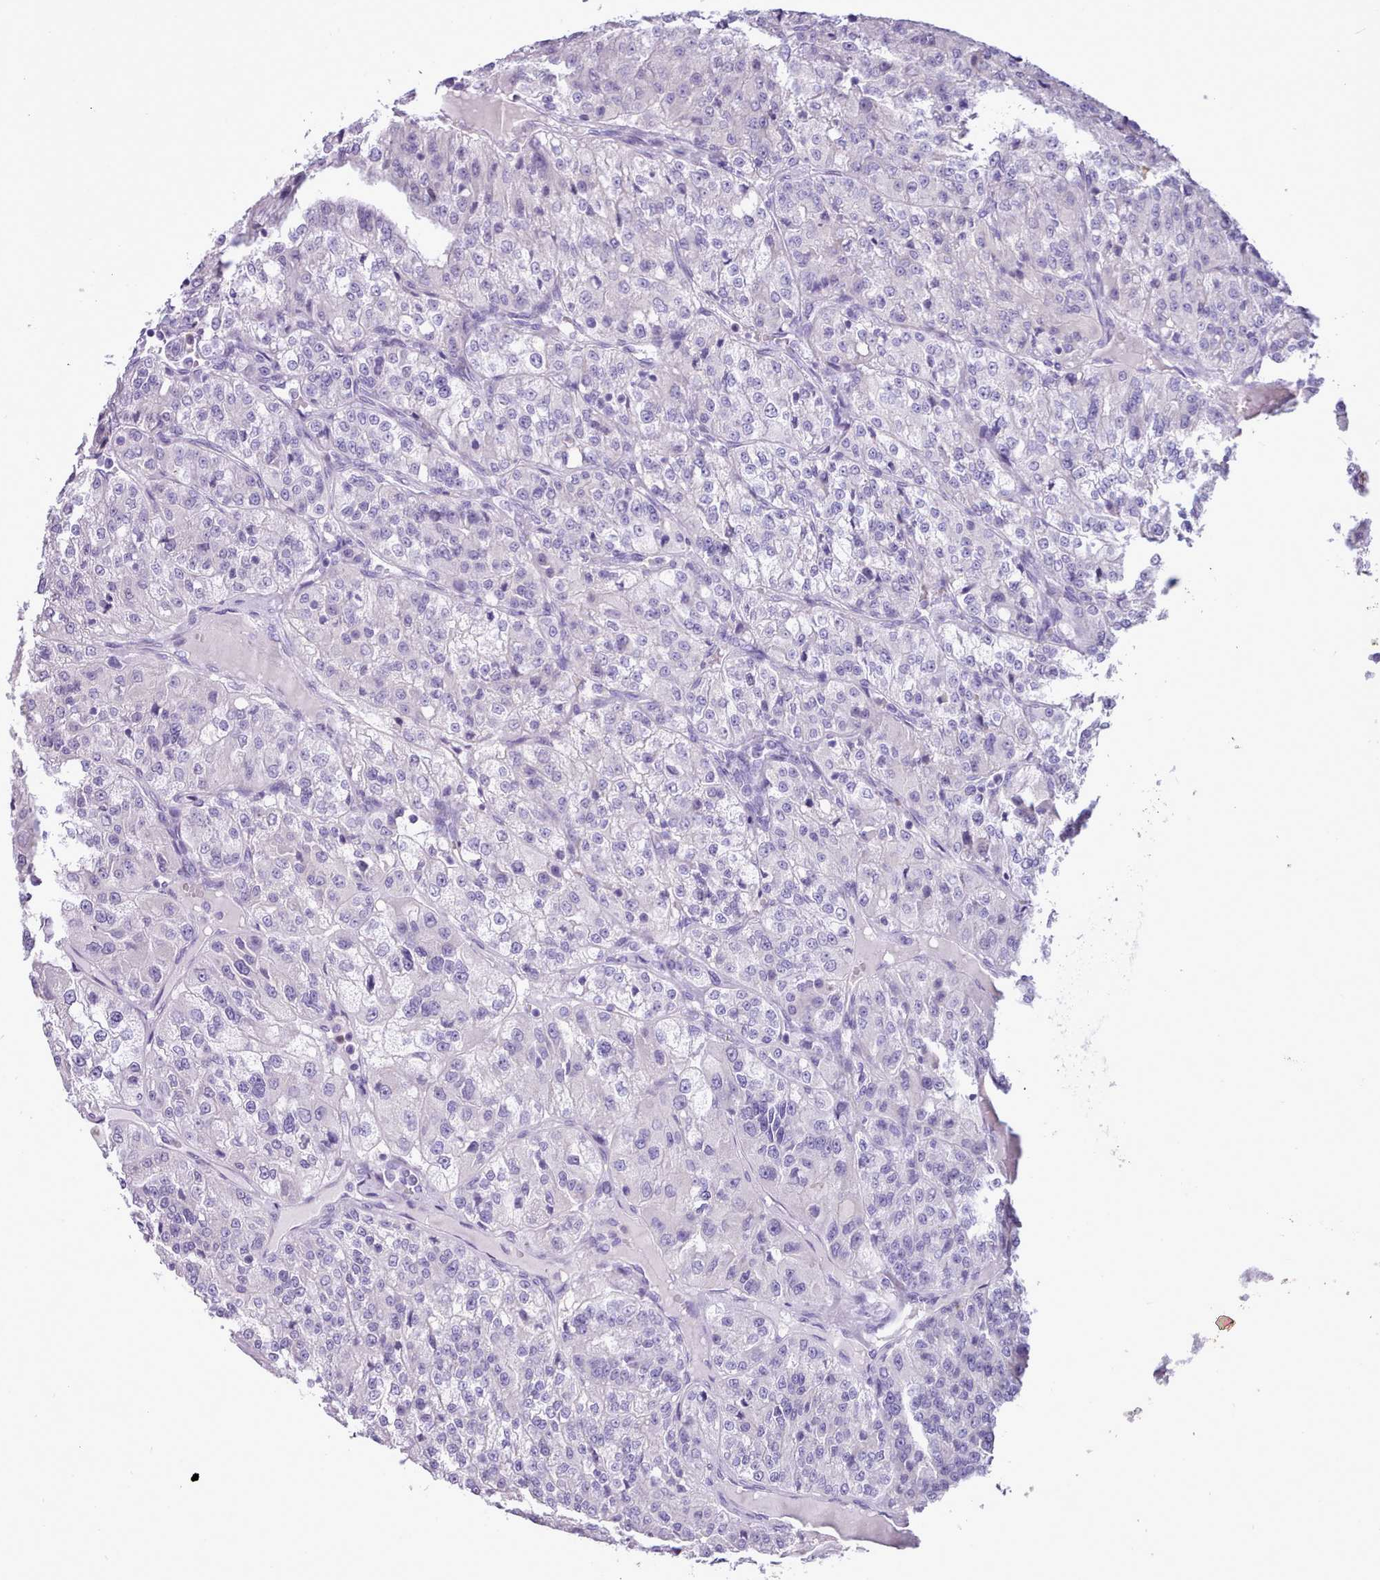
{"staining": {"intensity": "negative", "quantity": "none", "location": "none"}, "tissue": "renal cancer", "cell_type": "Tumor cells", "image_type": "cancer", "snomed": [{"axis": "morphology", "description": "Adenocarcinoma, NOS"}, {"axis": "topography", "description": "Kidney"}], "caption": "This is an IHC histopathology image of renal adenocarcinoma. There is no positivity in tumor cells.", "gene": "CYP2A13", "patient": {"sex": "female", "age": 63}}